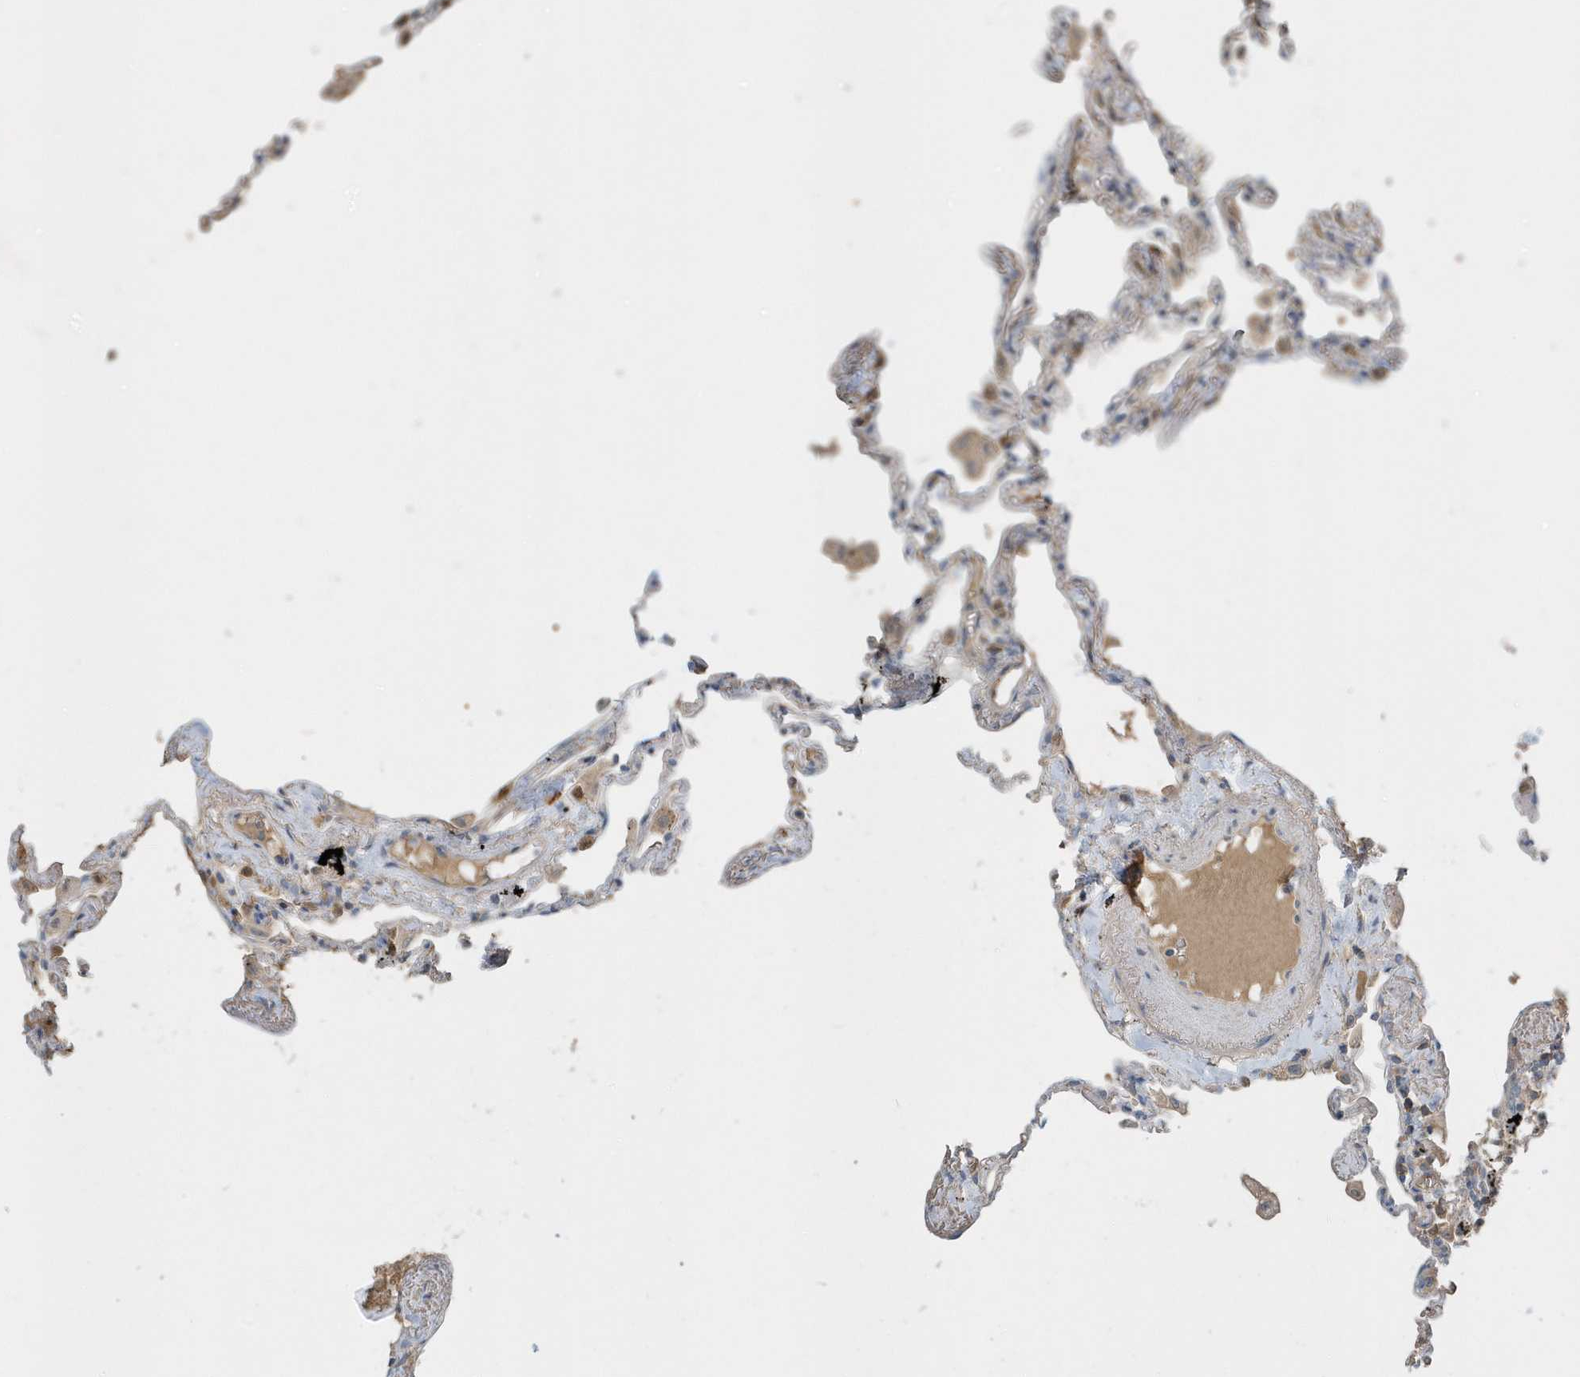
{"staining": {"intensity": "strong", "quantity": "<25%", "location": "cytoplasmic/membranous,nuclear"}, "tissue": "lung", "cell_type": "Alveolar cells", "image_type": "normal", "snomed": [{"axis": "morphology", "description": "Normal tissue, NOS"}, {"axis": "topography", "description": "Lung"}], "caption": "Strong cytoplasmic/membranous,nuclear expression is present in about <25% of alveolar cells in benign lung. (DAB (3,3'-diaminobenzidine) = brown stain, brightfield microscopy at high magnification).", "gene": "USP53", "patient": {"sex": "female", "age": 67}}